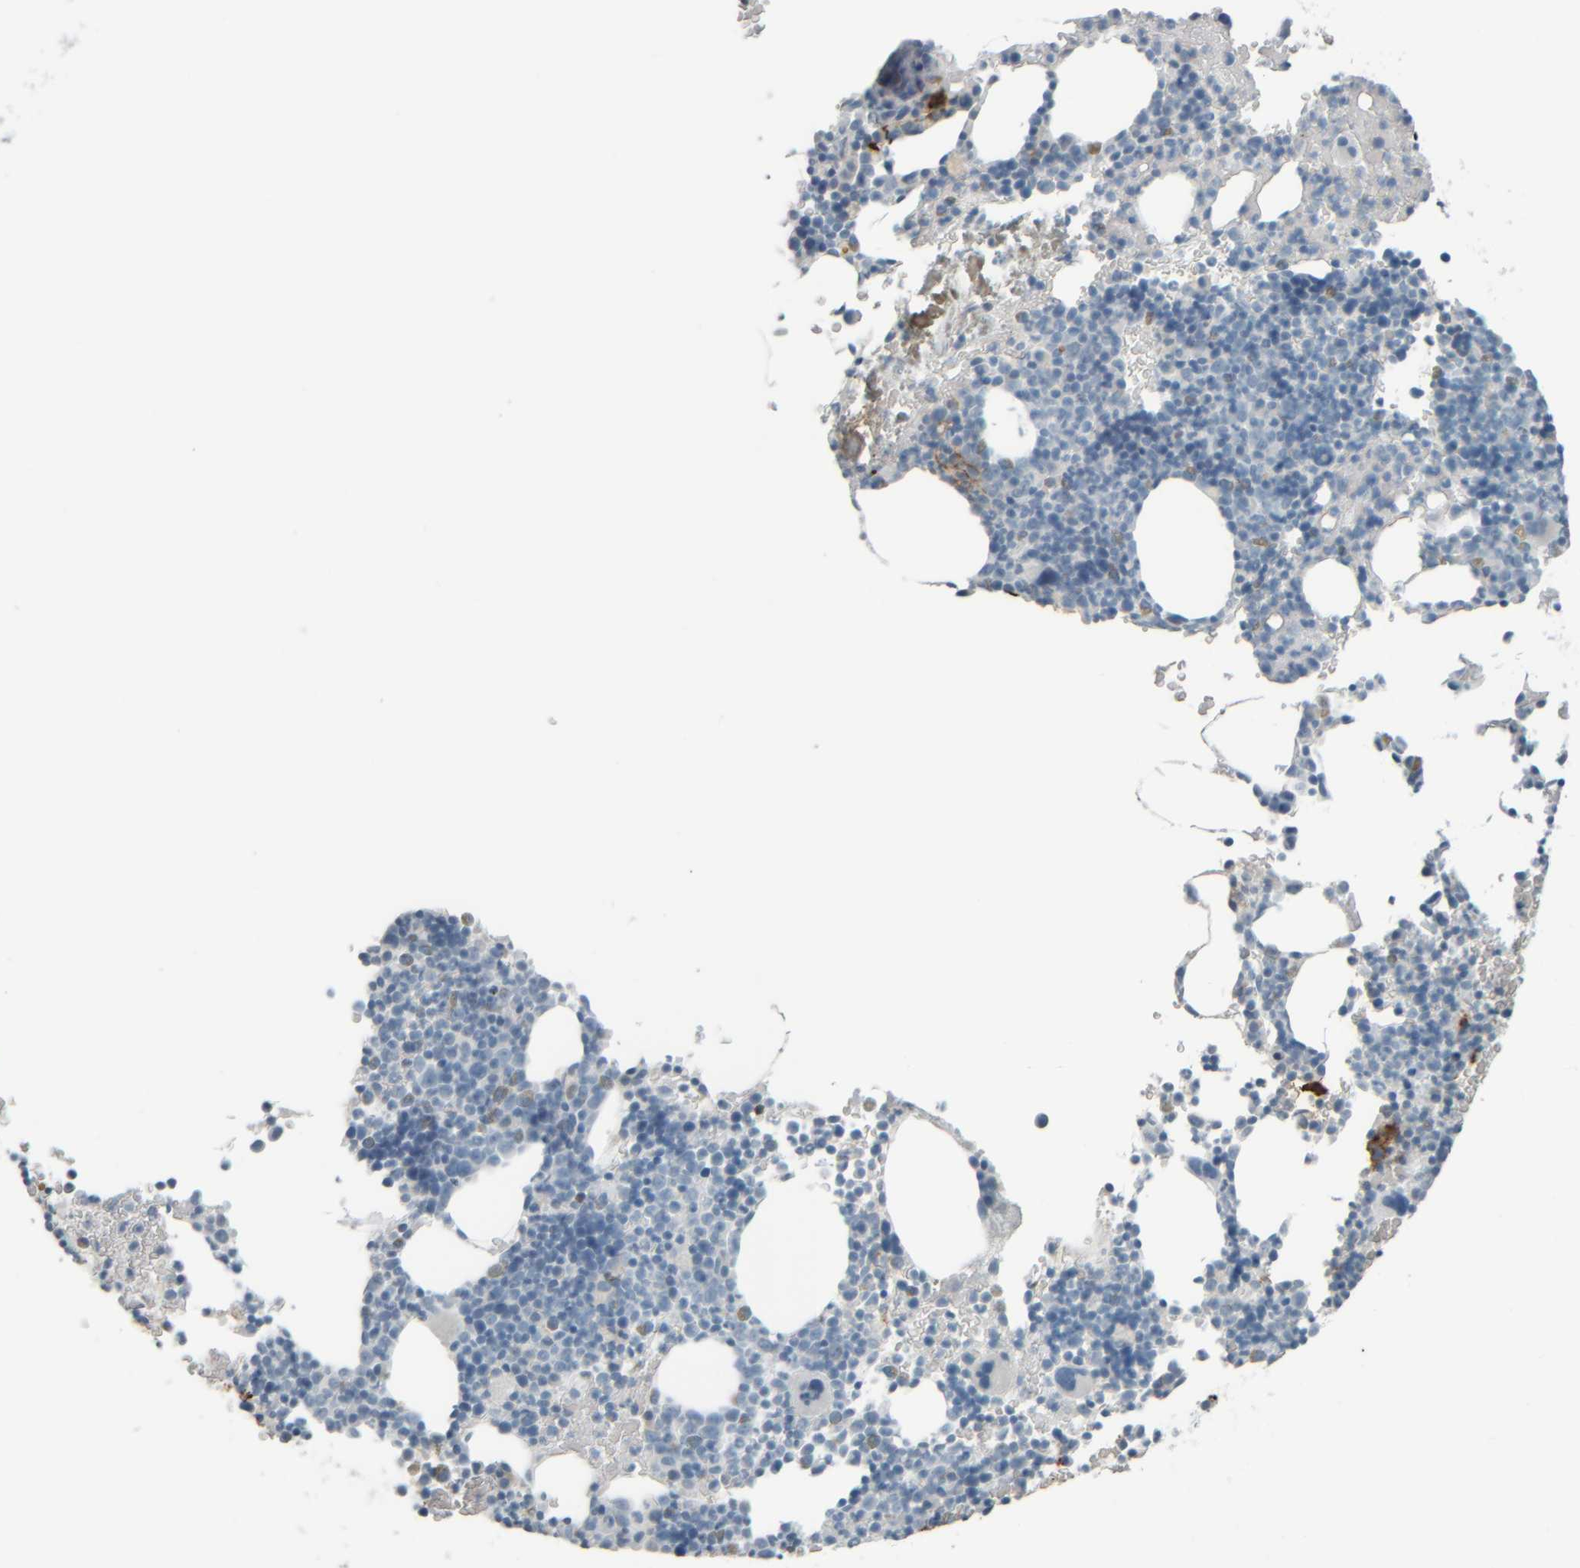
{"staining": {"intensity": "strong", "quantity": "<25%", "location": "cytoplasmic/membranous"}, "tissue": "bone marrow", "cell_type": "Hematopoietic cells", "image_type": "normal", "snomed": [{"axis": "morphology", "description": "Normal tissue, NOS"}, {"axis": "morphology", "description": "Inflammation, NOS"}, {"axis": "topography", "description": "Bone marrow"}], "caption": "Hematopoietic cells demonstrate medium levels of strong cytoplasmic/membranous staining in approximately <25% of cells in unremarkable bone marrow.", "gene": "TPSAB1", "patient": {"sex": "male", "age": 72}}